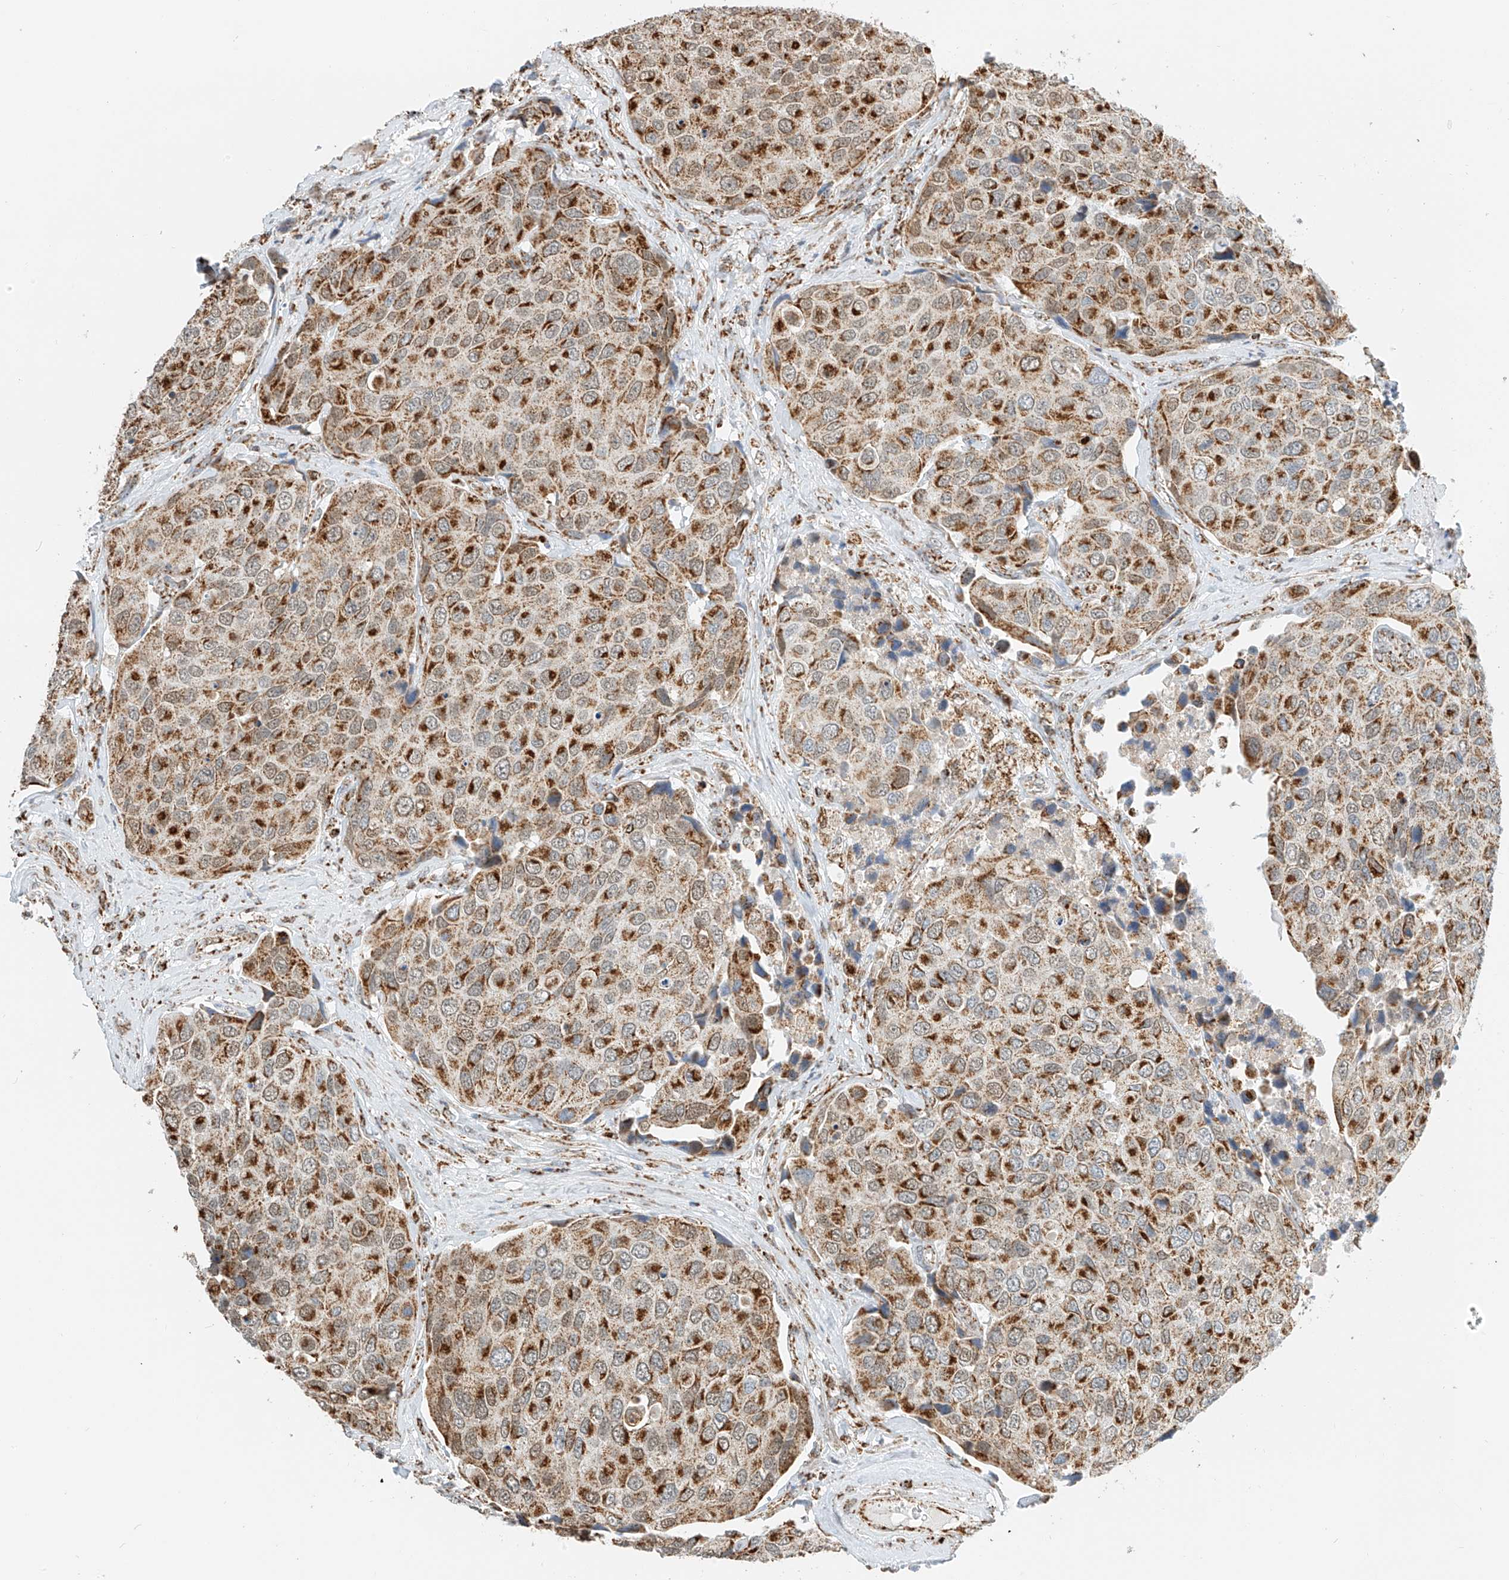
{"staining": {"intensity": "moderate", "quantity": ">75%", "location": "cytoplasmic/membranous"}, "tissue": "urothelial cancer", "cell_type": "Tumor cells", "image_type": "cancer", "snomed": [{"axis": "morphology", "description": "Urothelial carcinoma, High grade"}, {"axis": "topography", "description": "Urinary bladder"}], "caption": "Urothelial carcinoma (high-grade) stained with DAB (3,3'-diaminobenzidine) immunohistochemistry exhibits medium levels of moderate cytoplasmic/membranous staining in approximately >75% of tumor cells.", "gene": "PPA2", "patient": {"sex": "male", "age": 74}}